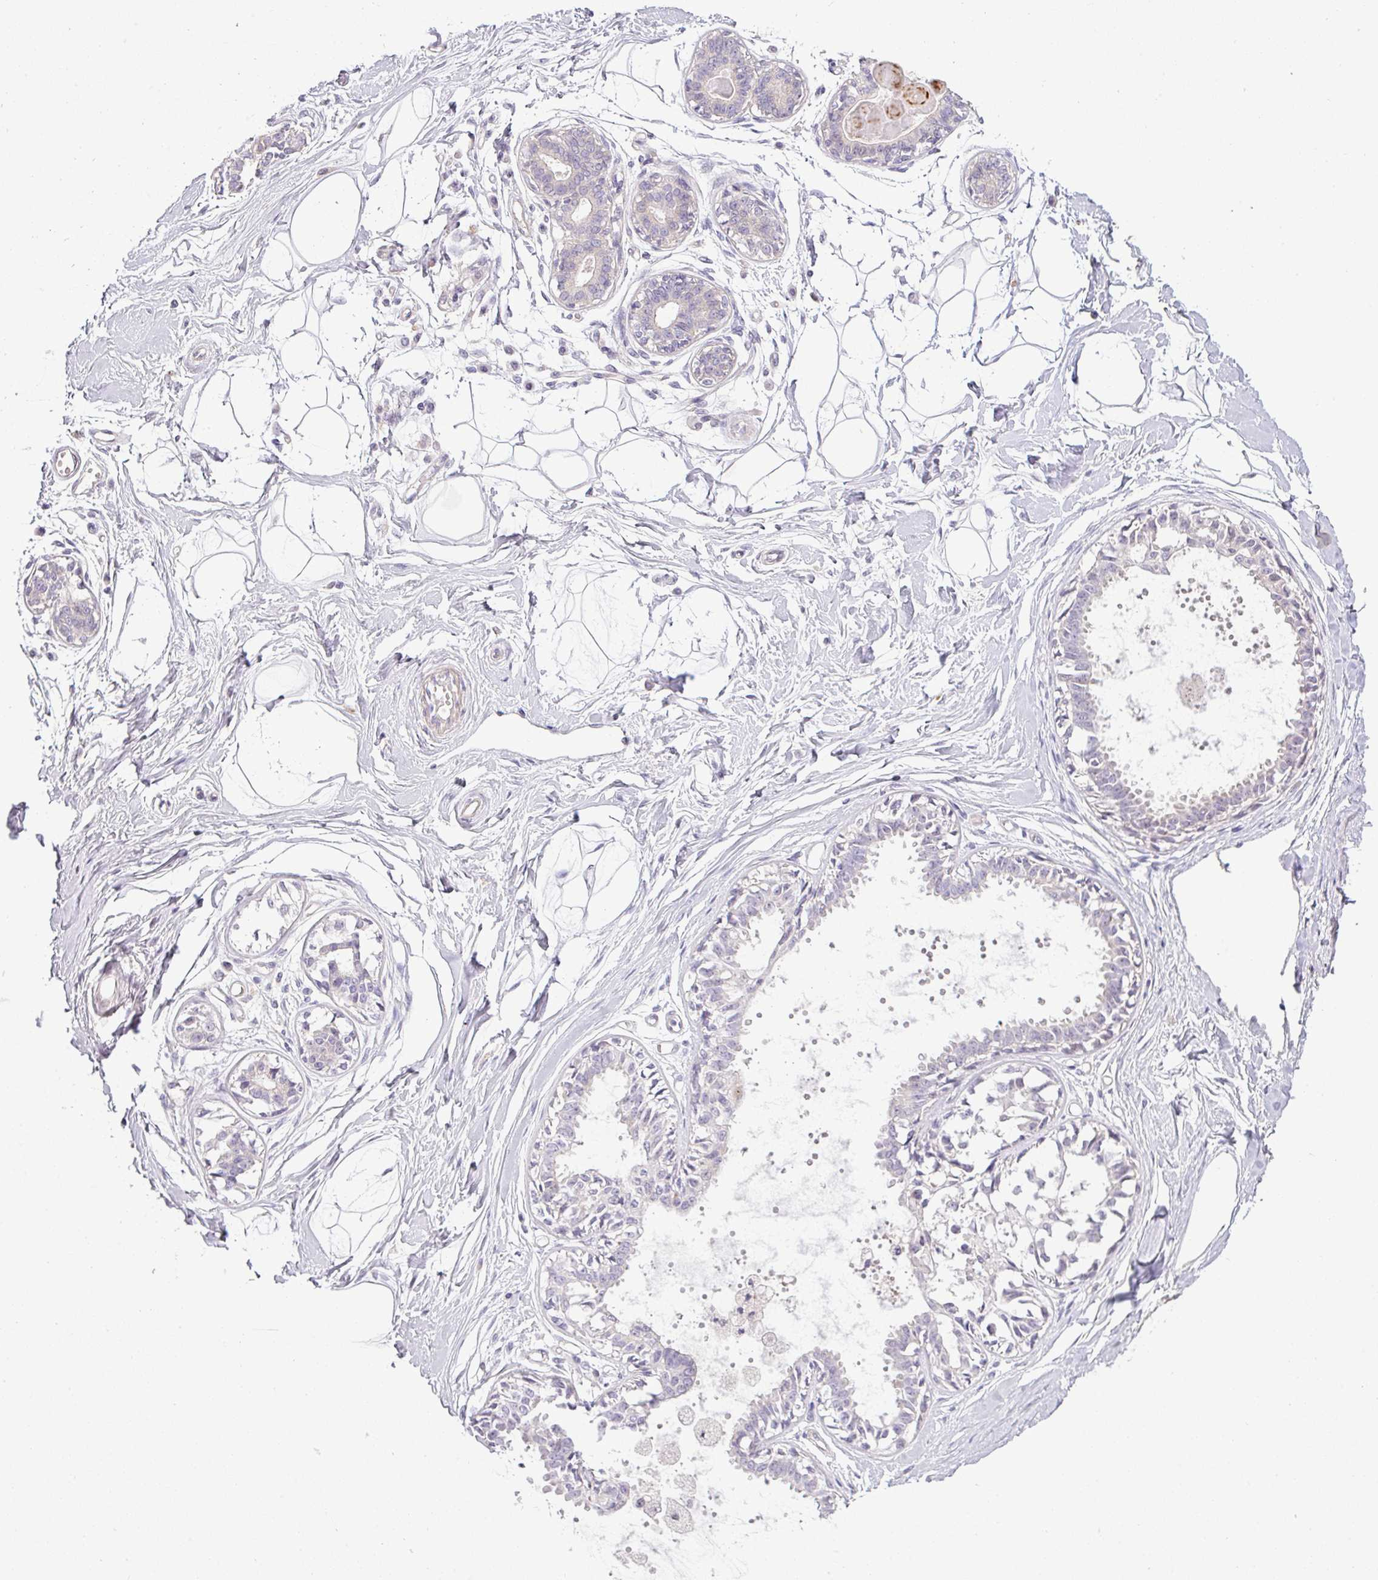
{"staining": {"intensity": "negative", "quantity": "none", "location": "none"}, "tissue": "breast", "cell_type": "Adipocytes", "image_type": "normal", "snomed": [{"axis": "morphology", "description": "Normal tissue, NOS"}, {"axis": "topography", "description": "Breast"}], "caption": "Breast stained for a protein using IHC shows no expression adipocytes.", "gene": "APOM", "patient": {"sex": "female", "age": 45}}